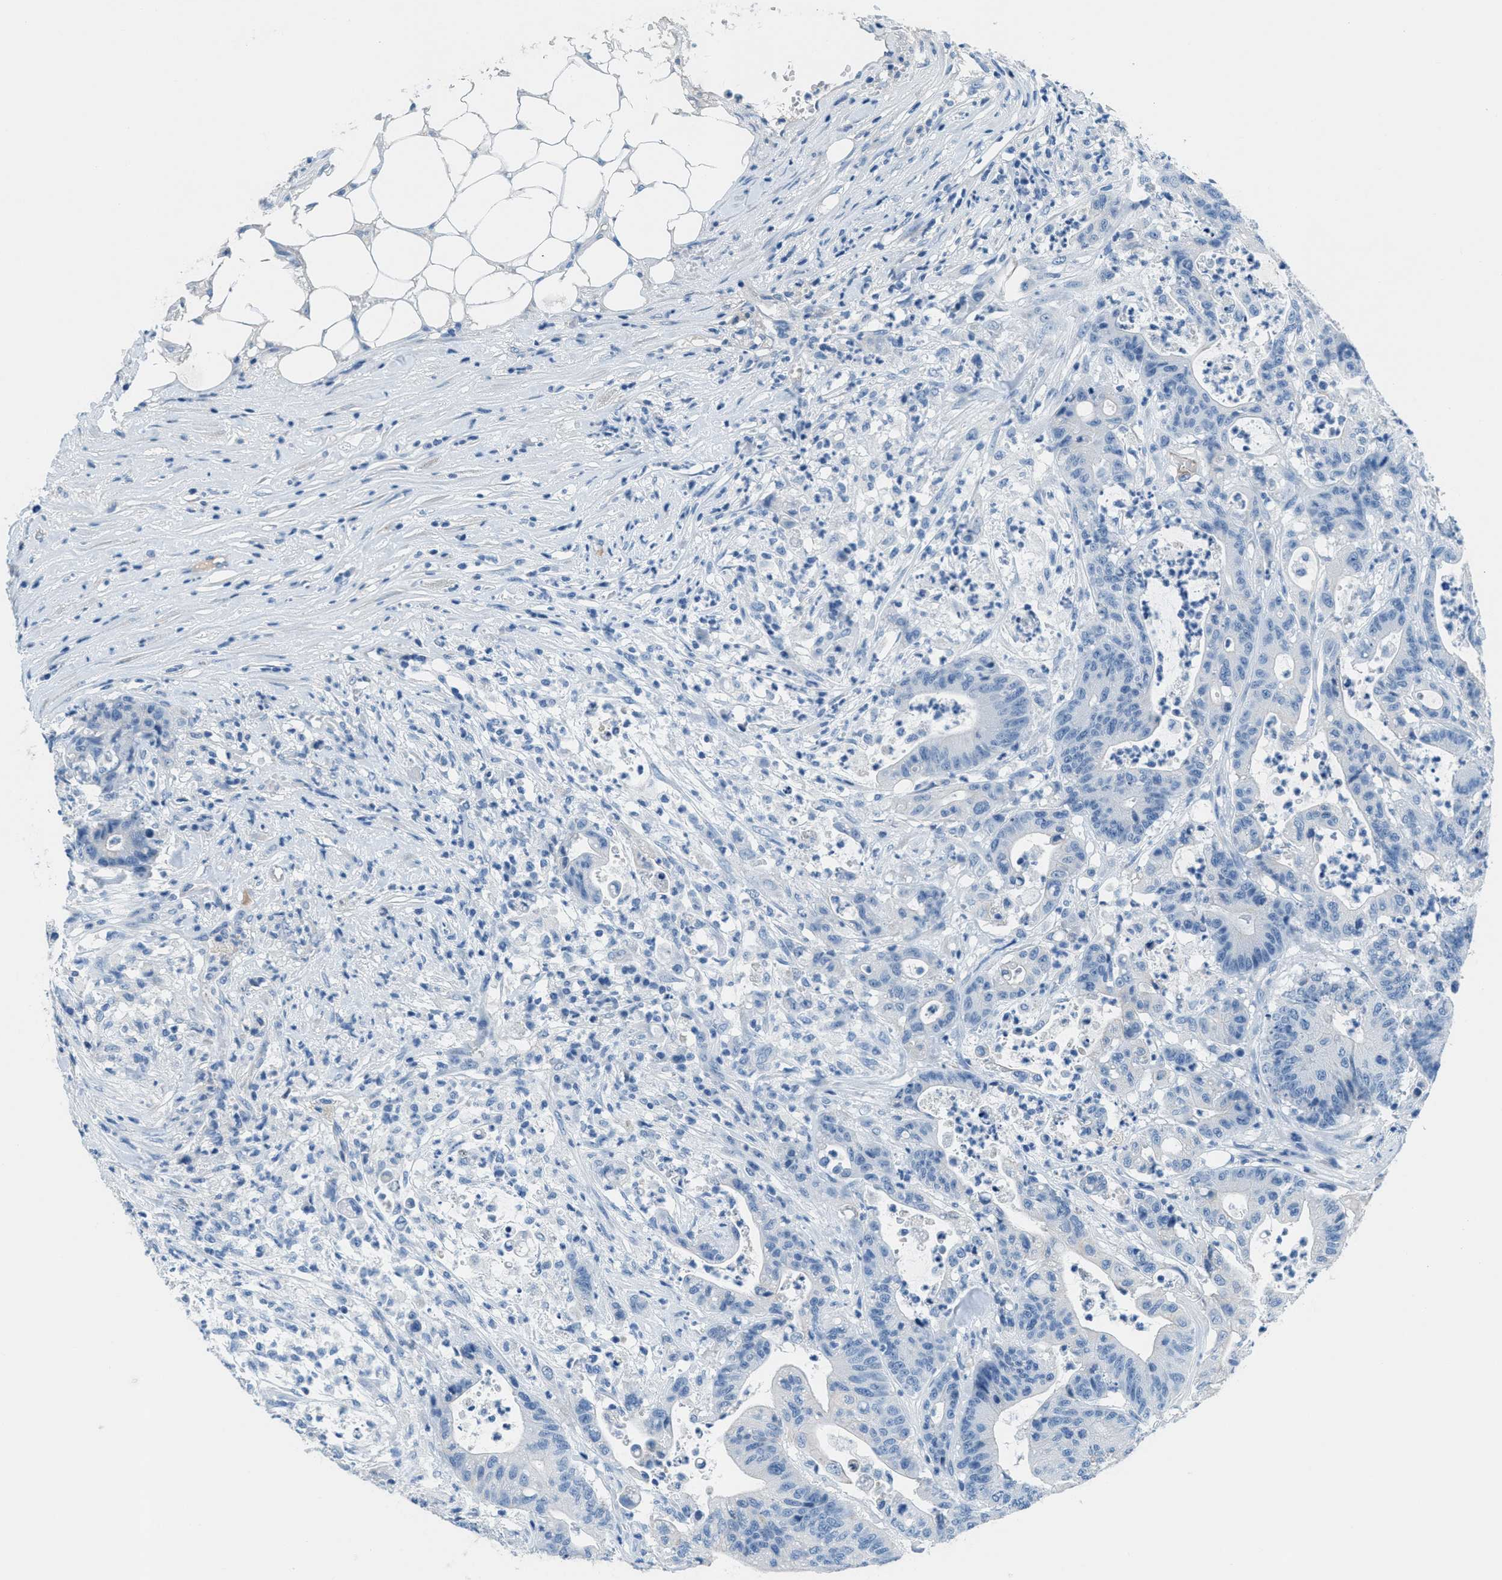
{"staining": {"intensity": "negative", "quantity": "none", "location": "none"}, "tissue": "colorectal cancer", "cell_type": "Tumor cells", "image_type": "cancer", "snomed": [{"axis": "morphology", "description": "Adenocarcinoma, NOS"}, {"axis": "topography", "description": "Colon"}], "caption": "Immunohistochemical staining of human colorectal adenocarcinoma reveals no significant positivity in tumor cells.", "gene": "MGARP", "patient": {"sex": "female", "age": 84}}